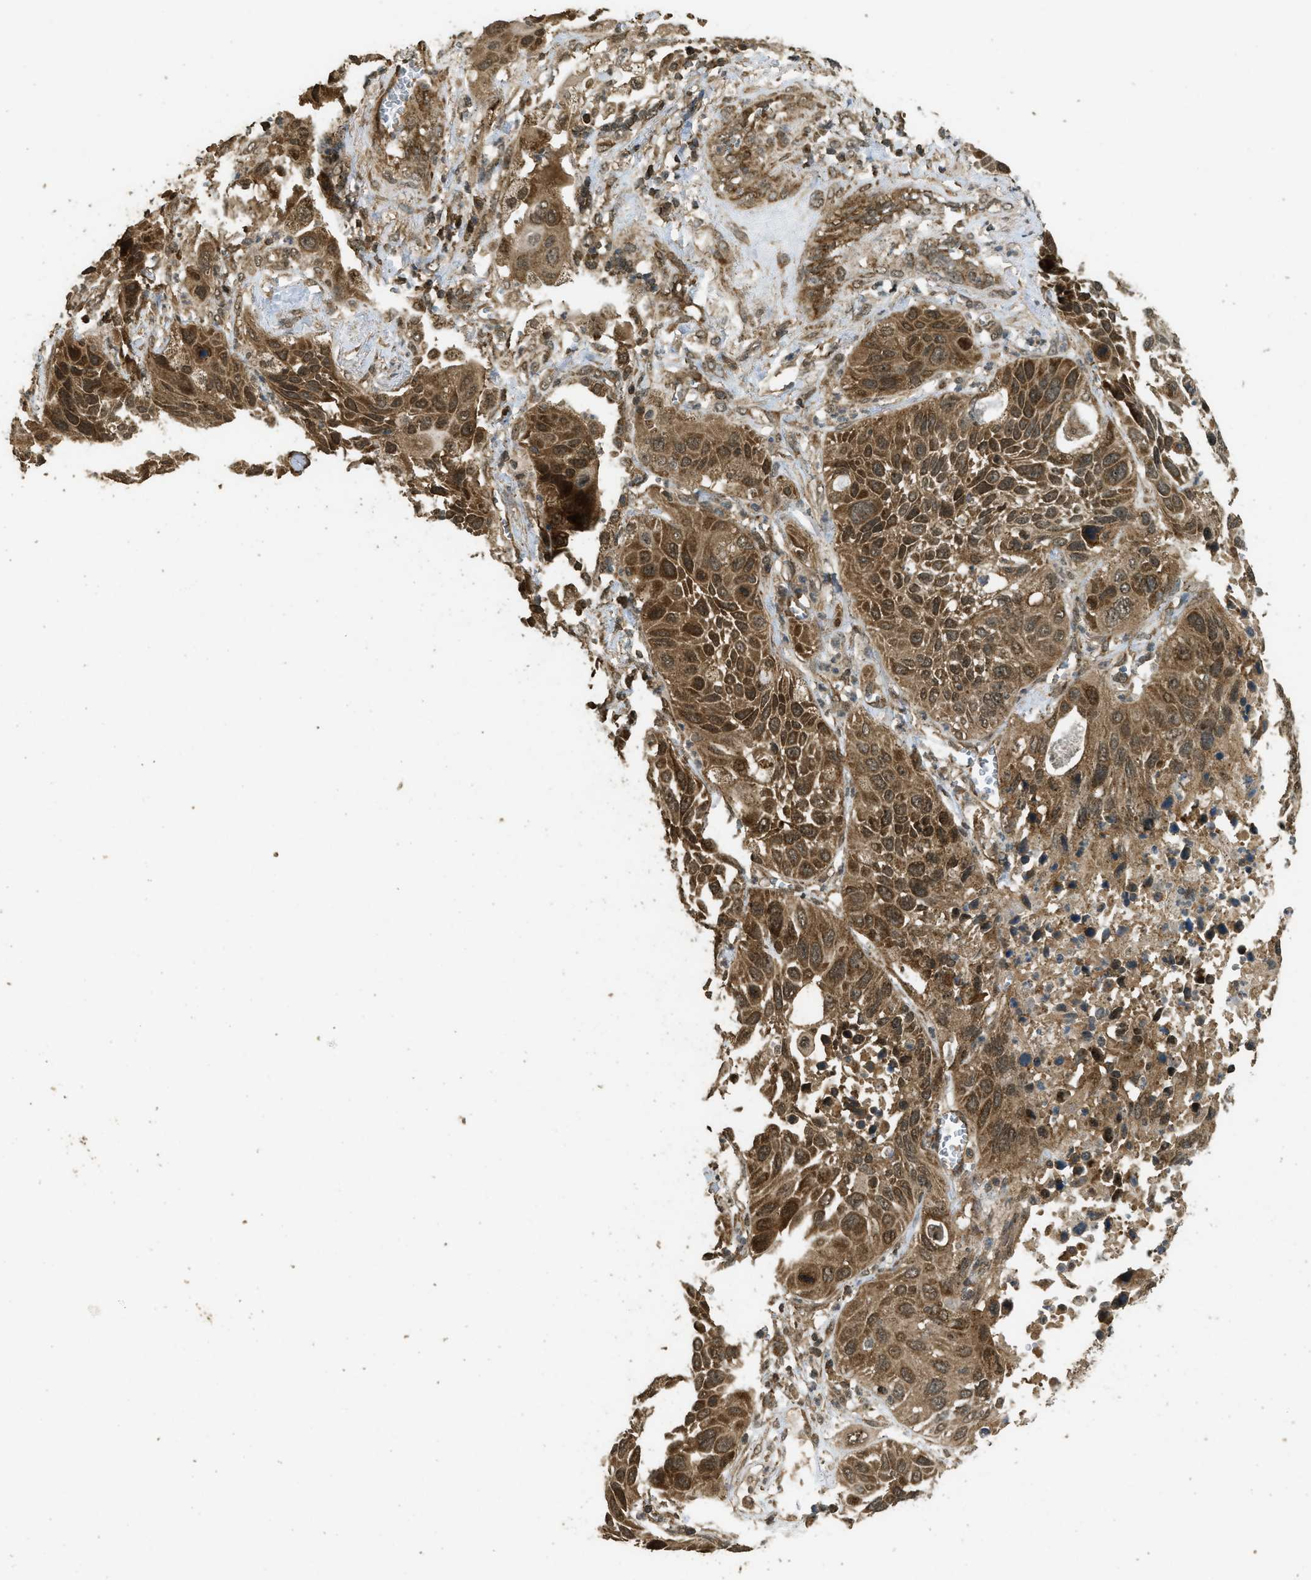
{"staining": {"intensity": "strong", "quantity": ">75%", "location": "cytoplasmic/membranous"}, "tissue": "lung cancer", "cell_type": "Tumor cells", "image_type": "cancer", "snomed": [{"axis": "morphology", "description": "Squamous cell carcinoma, NOS"}, {"axis": "topography", "description": "Lung"}], "caption": "Lung cancer stained for a protein demonstrates strong cytoplasmic/membranous positivity in tumor cells. (brown staining indicates protein expression, while blue staining denotes nuclei).", "gene": "CTPS1", "patient": {"sex": "female", "age": 76}}